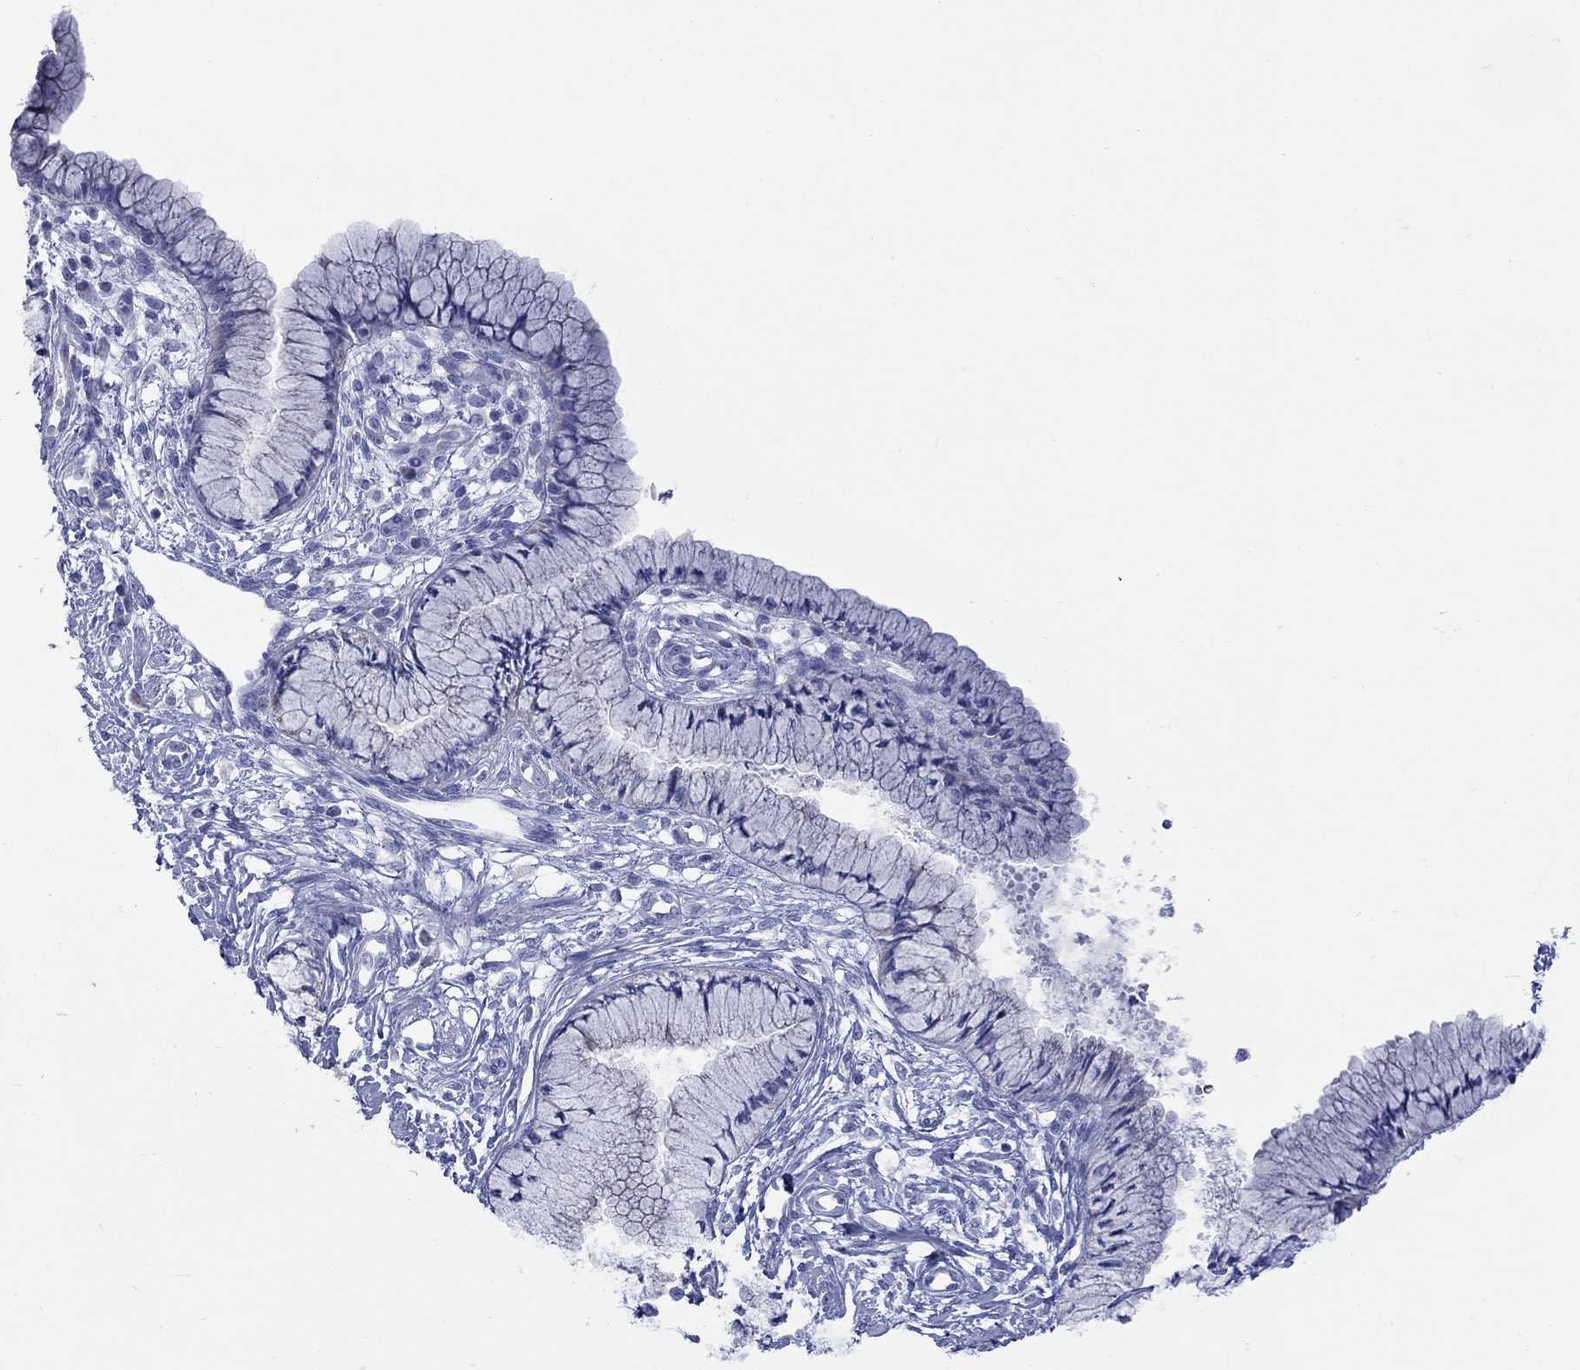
{"staining": {"intensity": "negative", "quantity": "none", "location": "none"}, "tissue": "cervix", "cell_type": "Glandular cells", "image_type": "normal", "snomed": [{"axis": "morphology", "description": "Normal tissue, NOS"}, {"axis": "topography", "description": "Cervix"}], "caption": "IHC of benign cervix exhibits no expression in glandular cells.", "gene": "PDZD3", "patient": {"sex": "female", "age": 37}}